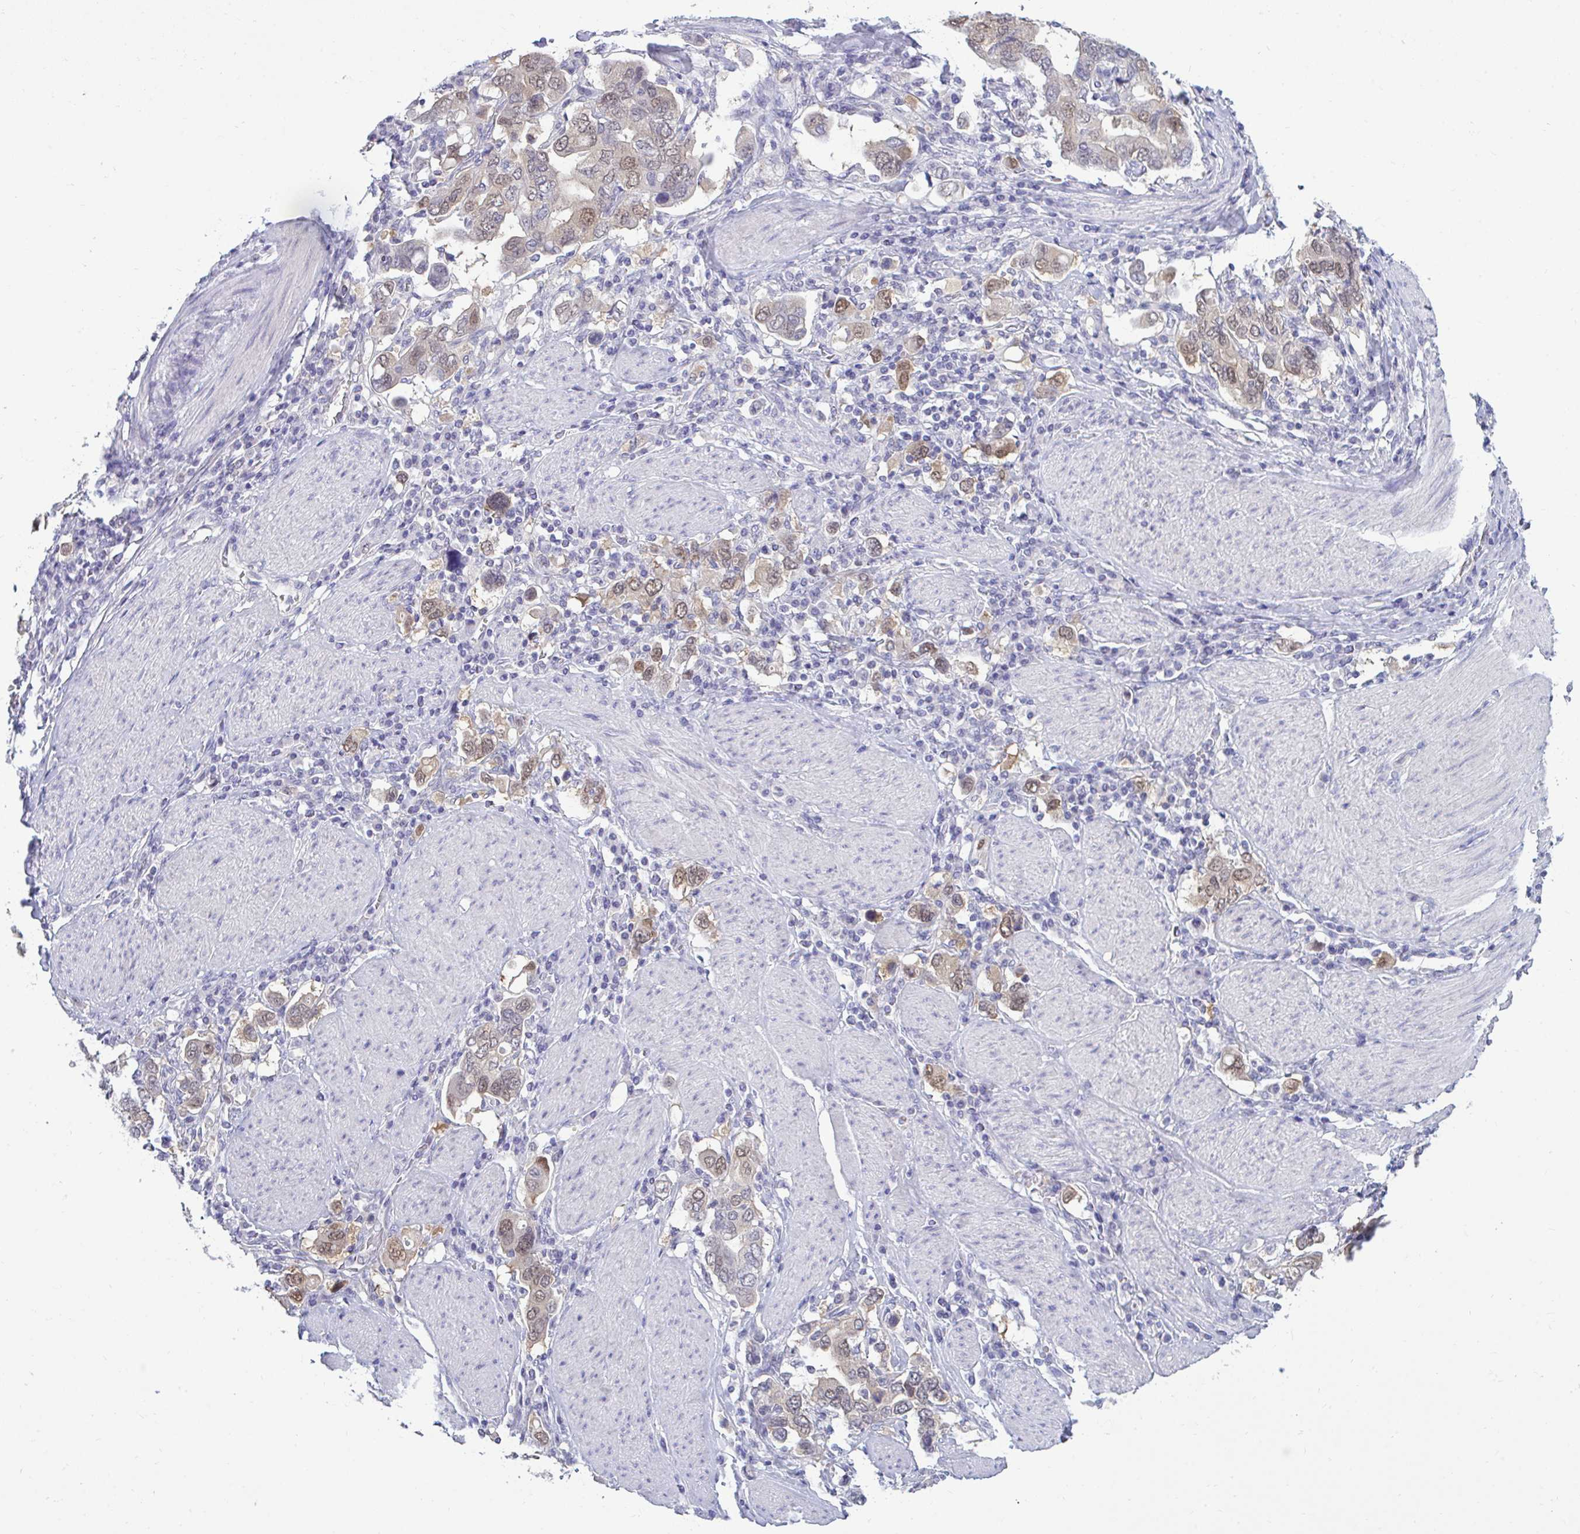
{"staining": {"intensity": "weak", "quantity": "25%-75%", "location": "nuclear"}, "tissue": "stomach cancer", "cell_type": "Tumor cells", "image_type": "cancer", "snomed": [{"axis": "morphology", "description": "Adenocarcinoma, NOS"}, {"axis": "topography", "description": "Stomach, upper"}], "caption": "Human stomach cancer (adenocarcinoma) stained with a brown dye reveals weak nuclear positive positivity in approximately 25%-75% of tumor cells.", "gene": "CSE1L", "patient": {"sex": "male", "age": 62}}